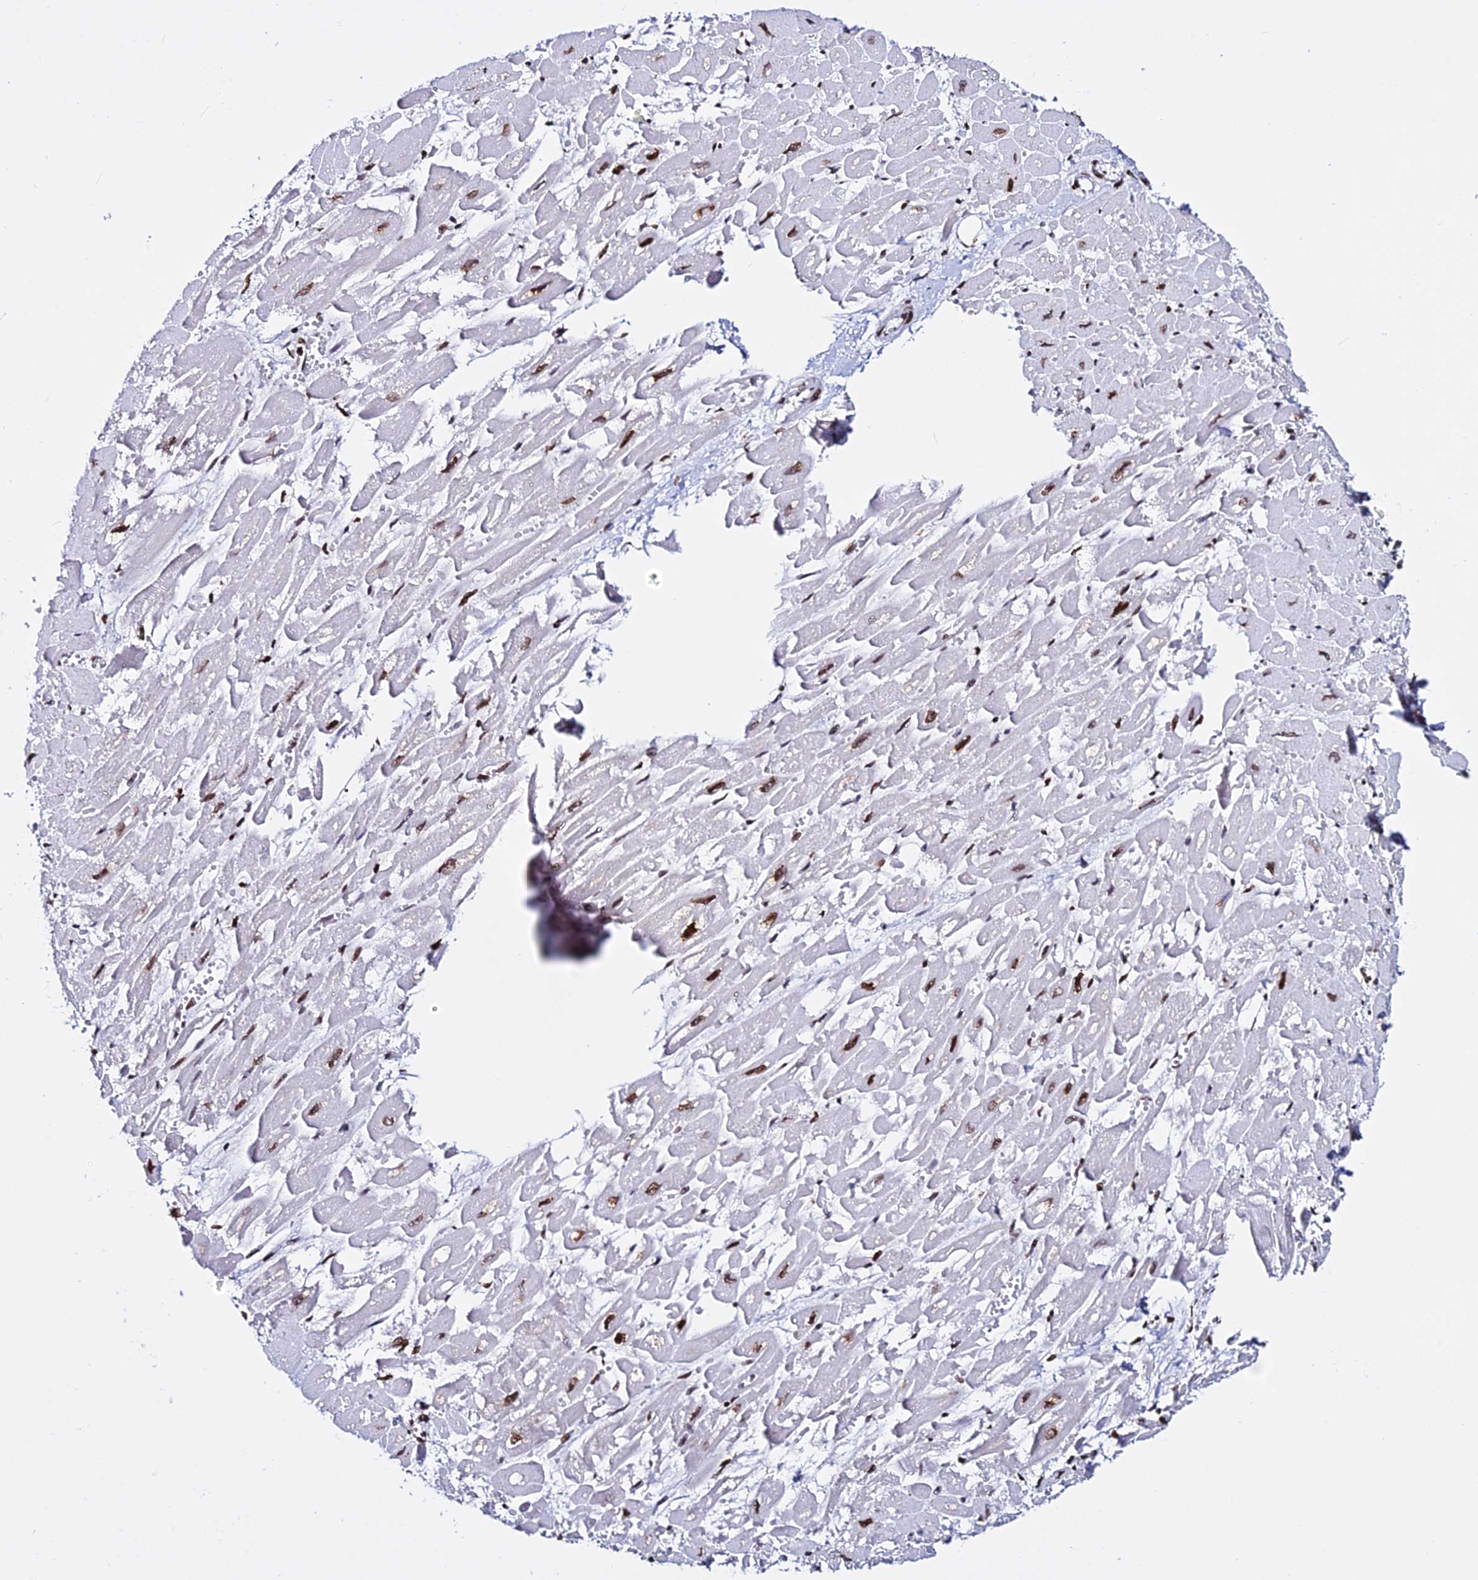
{"staining": {"intensity": "moderate", "quantity": ">75%", "location": "nuclear"}, "tissue": "heart muscle", "cell_type": "Cardiomyocytes", "image_type": "normal", "snomed": [{"axis": "morphology", "description": "Normal tissue, NOS"}, {"axis": "topography", "description": "Heart"}], "caption": "Immunohistochemistry (IHC) (DAB (3,3'-diaminobenzidine)) staining of benign human heart muscle exhibits moderate nuclear protein expression in about >75% of cardiomyocytes.", "gene": "ENSG00000282988", "patient": {"sex": "male", "age": 54}}